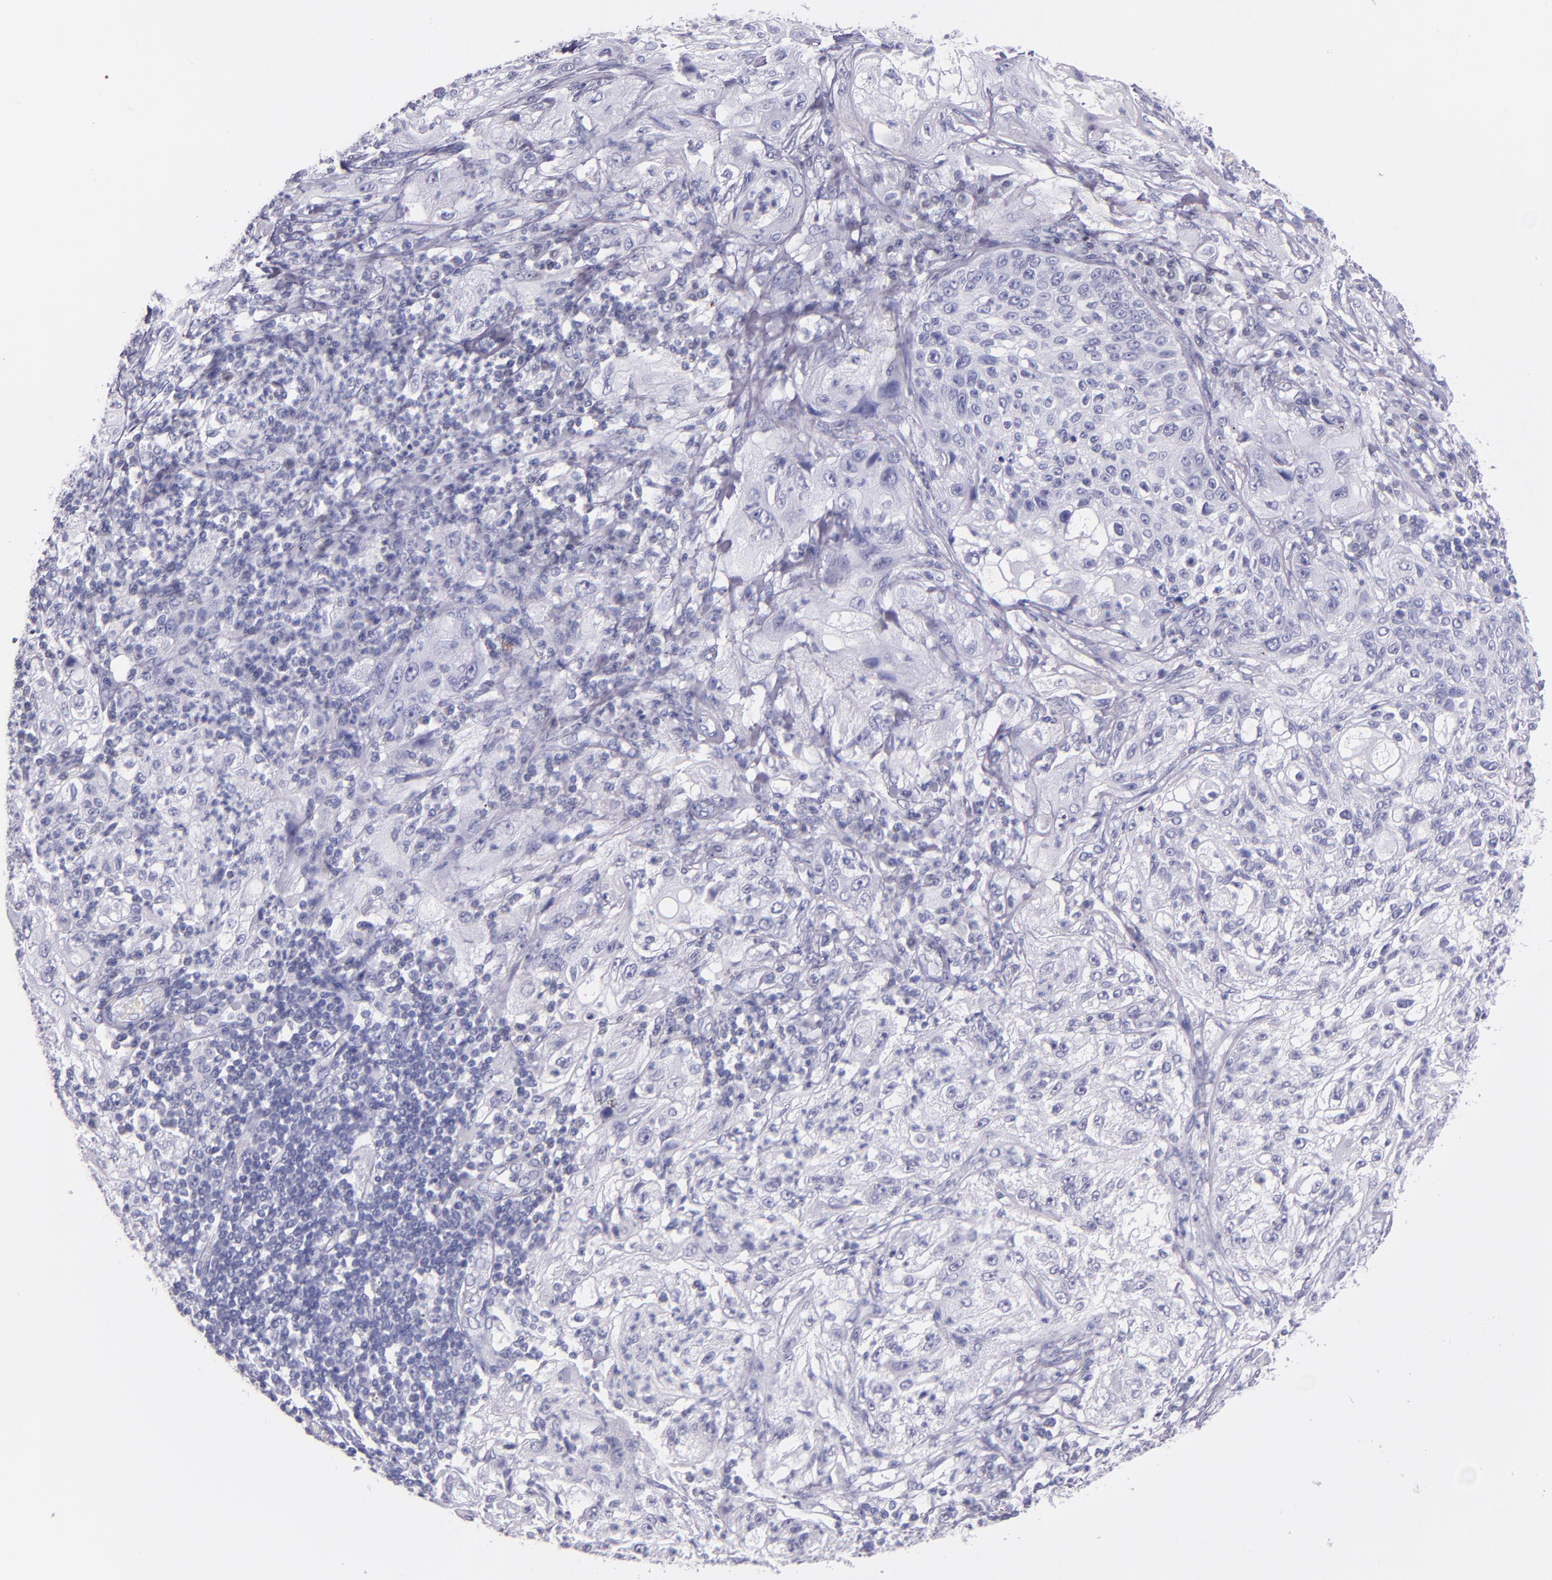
{"staining": {"intensity": "negative", "quantity": "none", "location": "none"}, "tissue": "lung cancer", "cell_type": "Tumor cells", "image_type": "cancer", "snomed": [{"axis": "morphology", "description": "Inflammation, NOS"}, {"axis": "morphology", "description": "Squamous cell carcinoma, NOS"}, {"axis": "topography", "description": "Lymph node"}, {"axis": "topography", "description": "Soft tissue"}, {"axis": "topography", "description": "Lung"}], "caption": "Immunohistochemistry histopathology image of human lung cancer stained for a protein (brown), which shows no positivity in tumor cells.", "gene": "IRF4", "patient": {"sex": "male", "age": 66}}